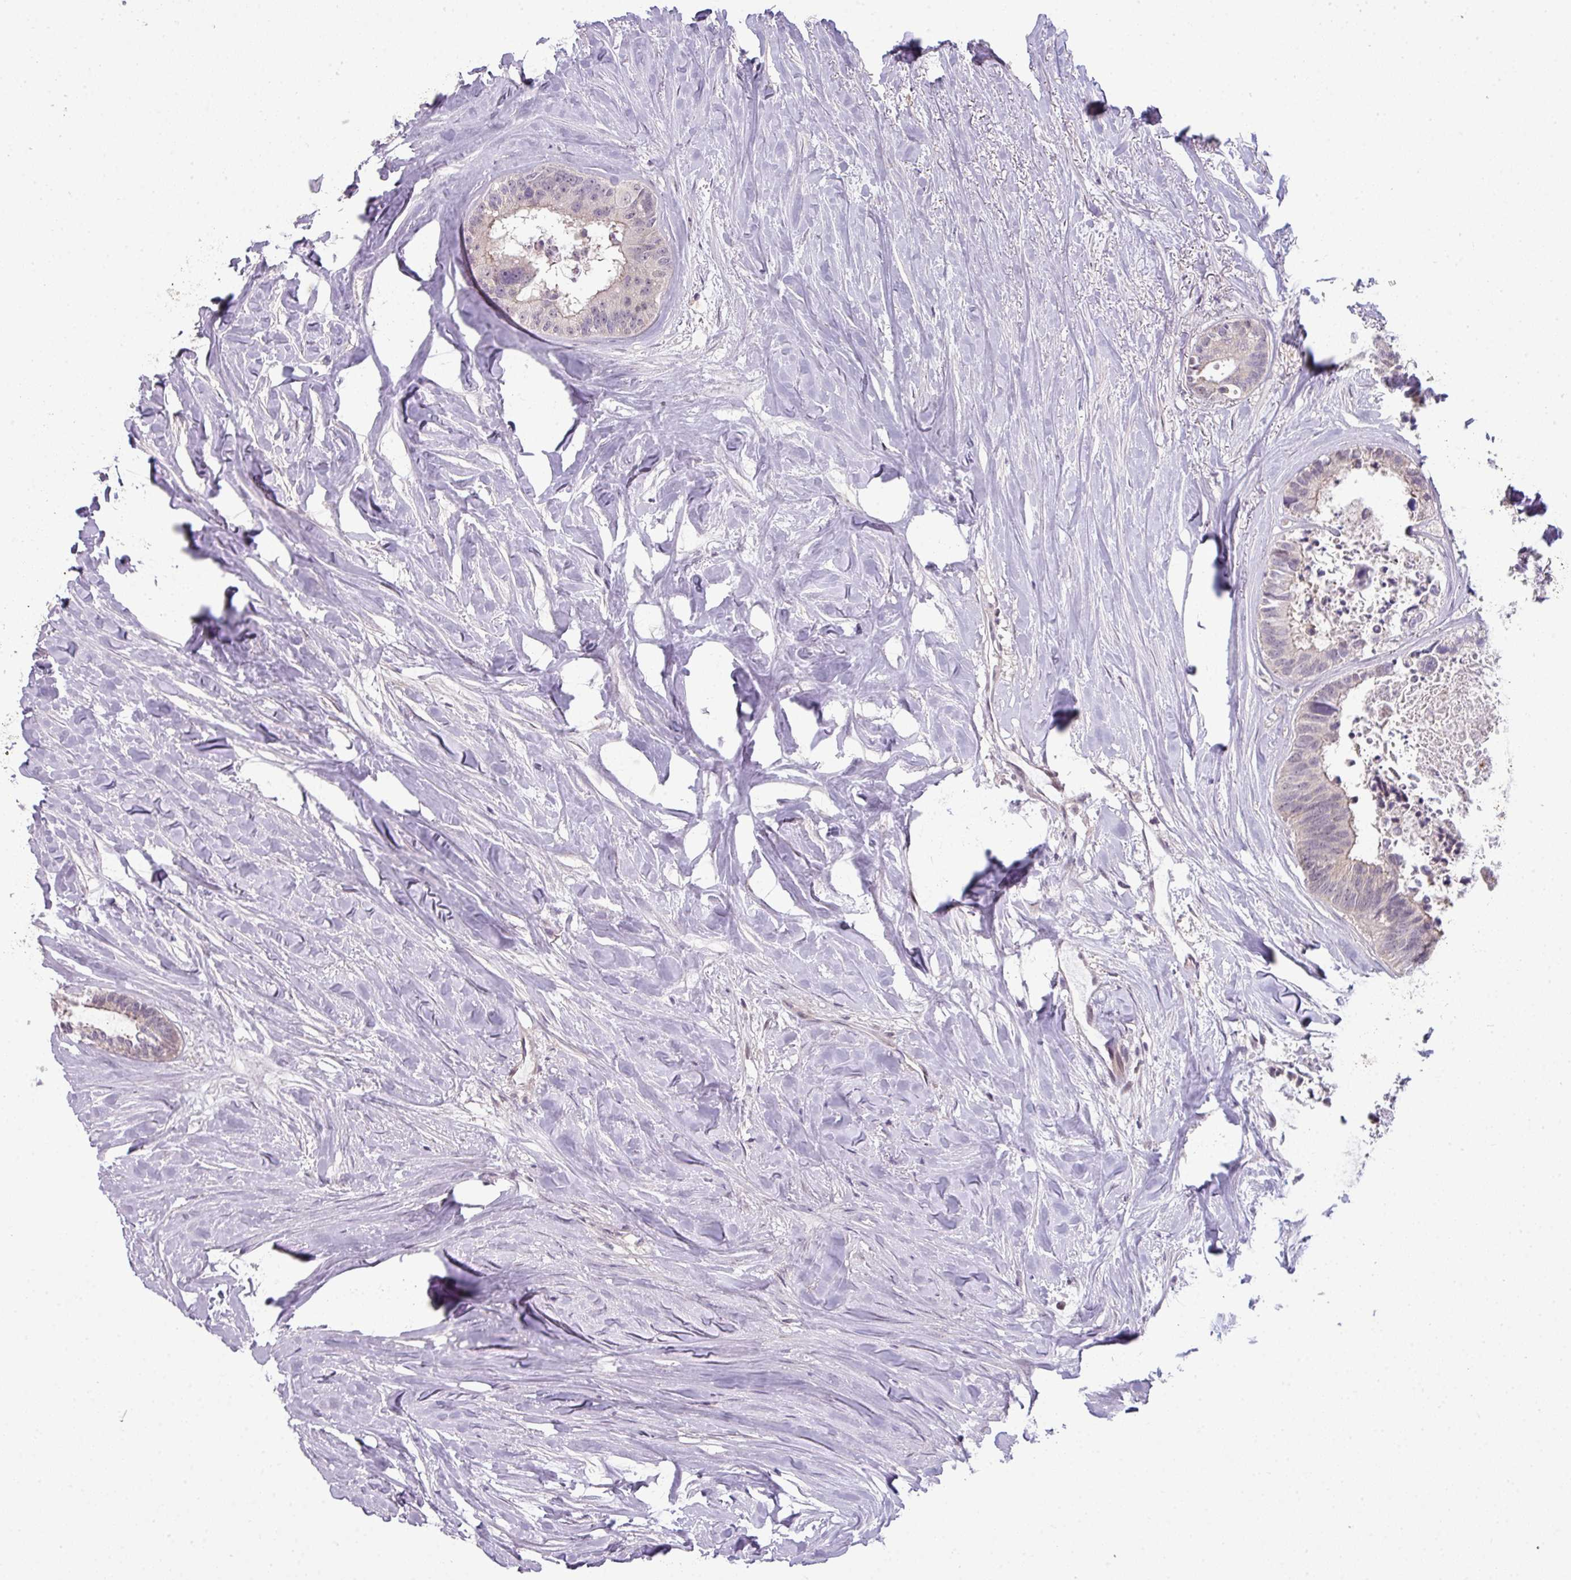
{"staining": {"intensity": "negative", "quantity": "none", "location": "none"}, "tissue": "colorectal cancer", "cell_type": "Tumor cells", "image_type": "cancer", "snomed": [{"axis": "morphology", "description": "Adenocarcinoma, NOS"}, {"axis": "topography", "description": "Colon"}, {"axis": "topography", "description": "Rectum"}], "caption": "IHC histopathology image of neoplastic tissue: colorectal adenocarcinoma stained with DAB exhibits no significant protein expression in tumor cells. Nuclei are stained in blue.", "gene": "STAT5A", "patient": {"sex": "male", "age": 57}}